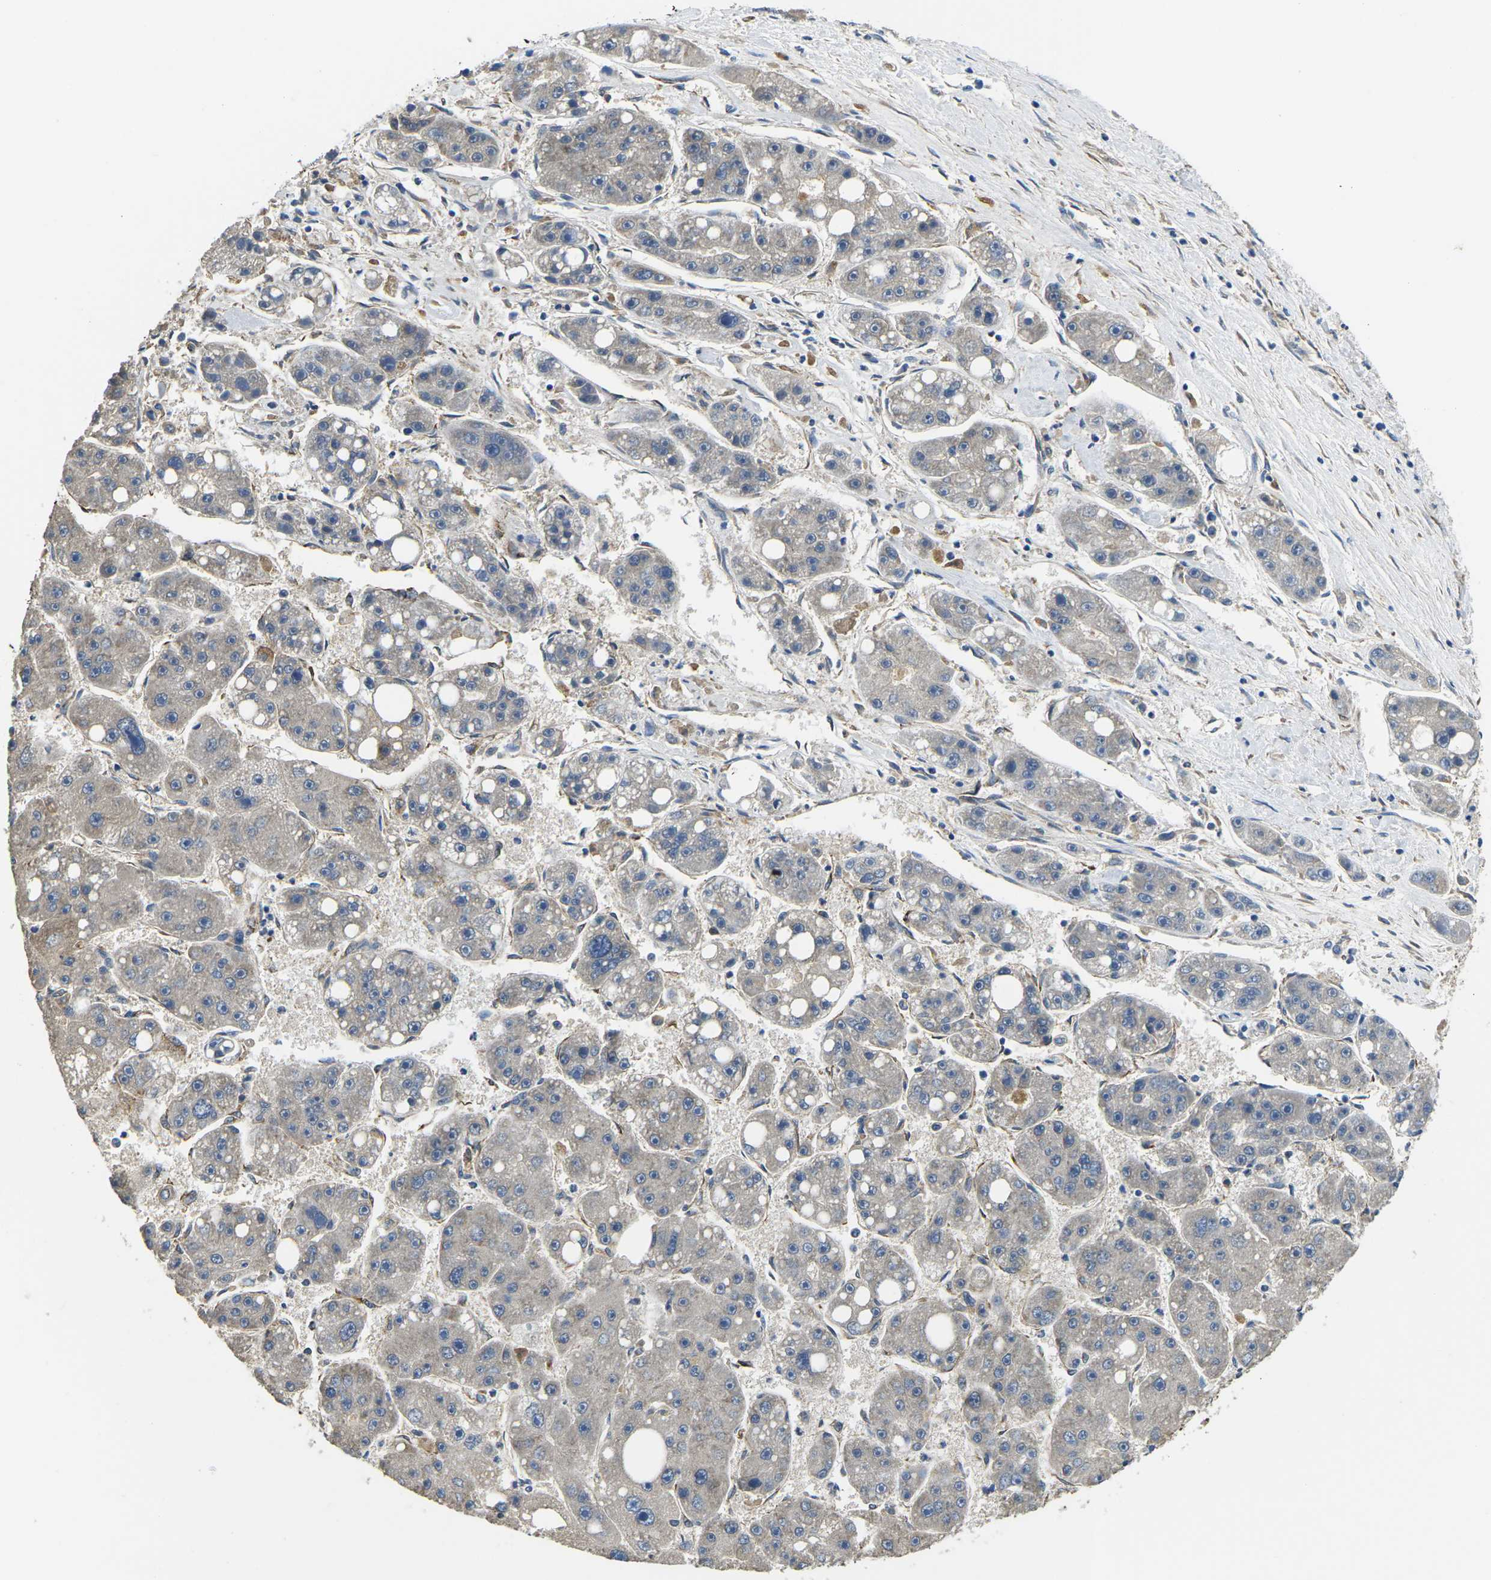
{"staining": {"intensity": "weak", "quantity": "<25%", "location": "cytoplasmic/membranous"}, "tissue": "liver cancer", "cell_type": "Tumor cells", "image_type": "cancer", "snomed": [{"axis": "morphology", "description": "Carcinoma, Hepatocellular, NOS"}, {"axis": "topography", "description": "Liver"}], "caption": "The immunohistochemistry (IHC) micrograph has no significant positivity in tumor cells of liver hepatocellular carcinoma tissue. The staining was performed using DAB to visualize the protein expression in brown, while the nuclei were stained in blue with hematoxylin (Magnification: 20x).", "gene": "PDZD8", "patient": {"sex": "female", "age": 61}}